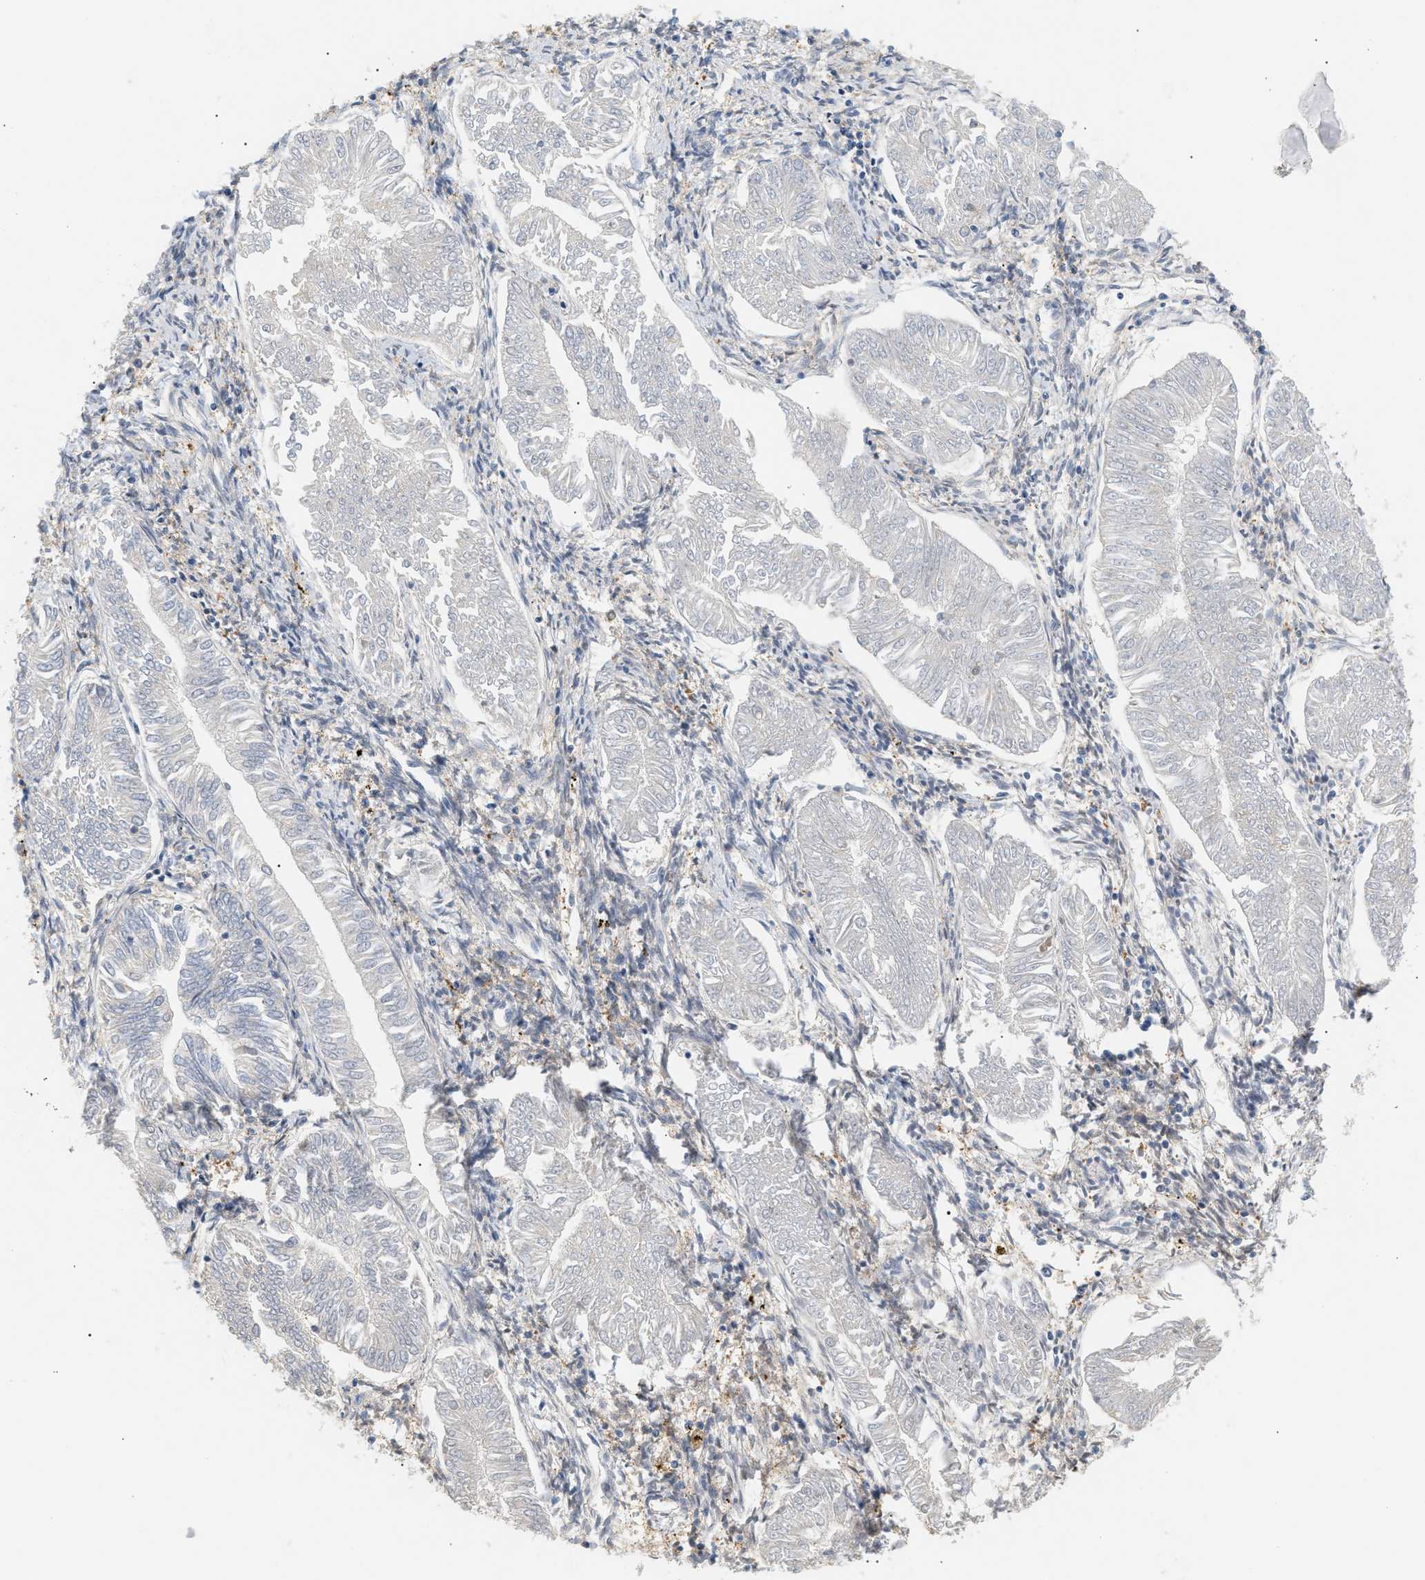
{"staining": {"intensity": "negative", "quantity": "none", "location": "none"}, "tissue": "endometrial cancer", "cell_type": "Tumor cells", "image_type": "cancer", "snomed": [{"axis": "morphology", "description": "Adenocarcinoma, NOS"}, {"axis": "topography", "description": "Endometrium"}], "caption": "This is an immunohistochemistry (IHC) photomicrograph of endometrial adenocarcinoma. There is no staining in tumor cells.", "gene": "PYCARD", "patient": {"sex": "female", "age": 53}}